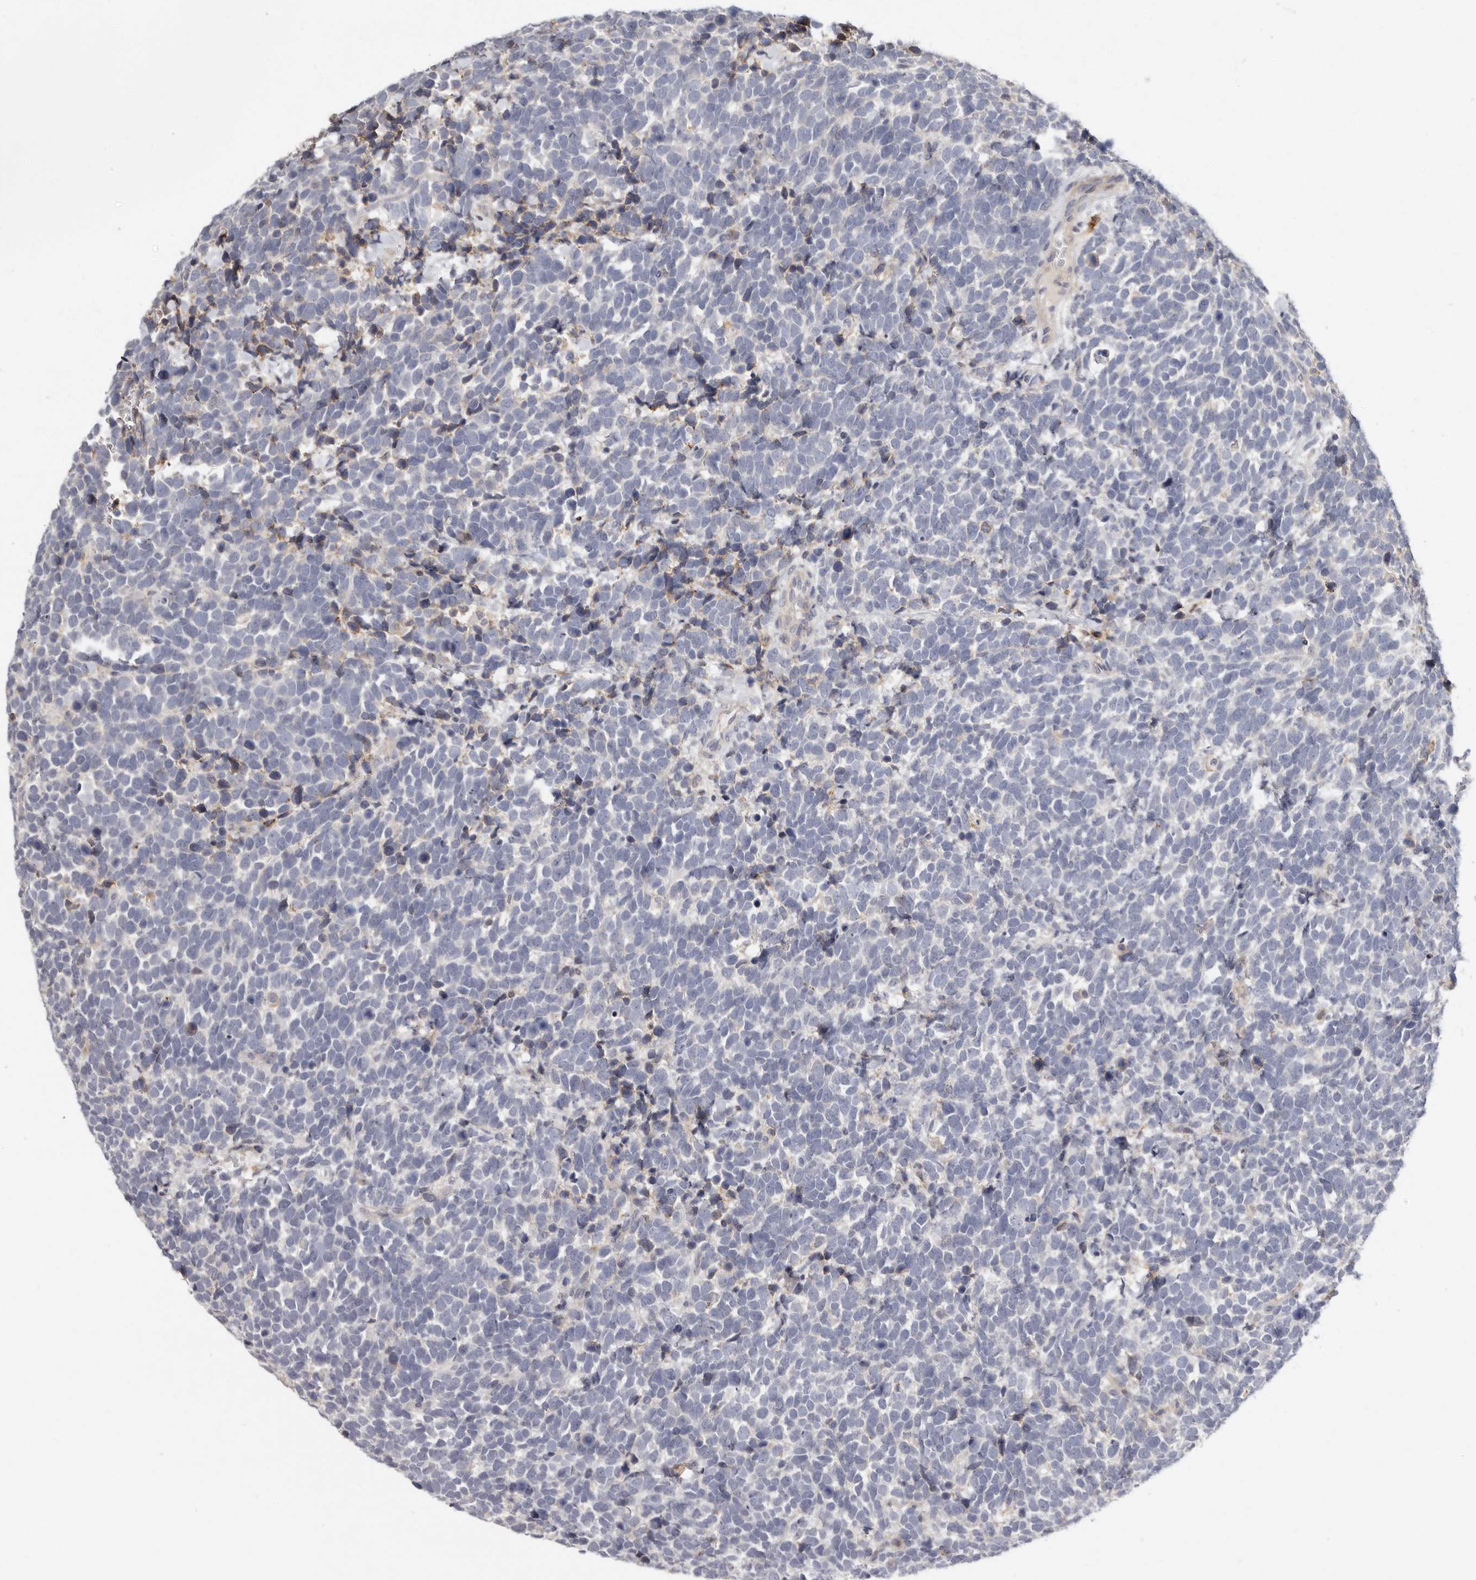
{"staining": {"intensity": "negative", "quantity": "none", "location": "none"}, "tissue": "urothelial cancer", "cell_type": "Tumor cells", "image_type": "cancer", "snomed": [{"axis": "morphology", "description": "Urothelial carcinoma, High grade"}, {"axis": "topography", "description": "Urinary bladder"}], "caption": "Histopathology image shows no significant protein positivity in tumor cells of urothelial cancer.", "gene": "KIF26B", "patient": {"sex": "female", "age": 82}}